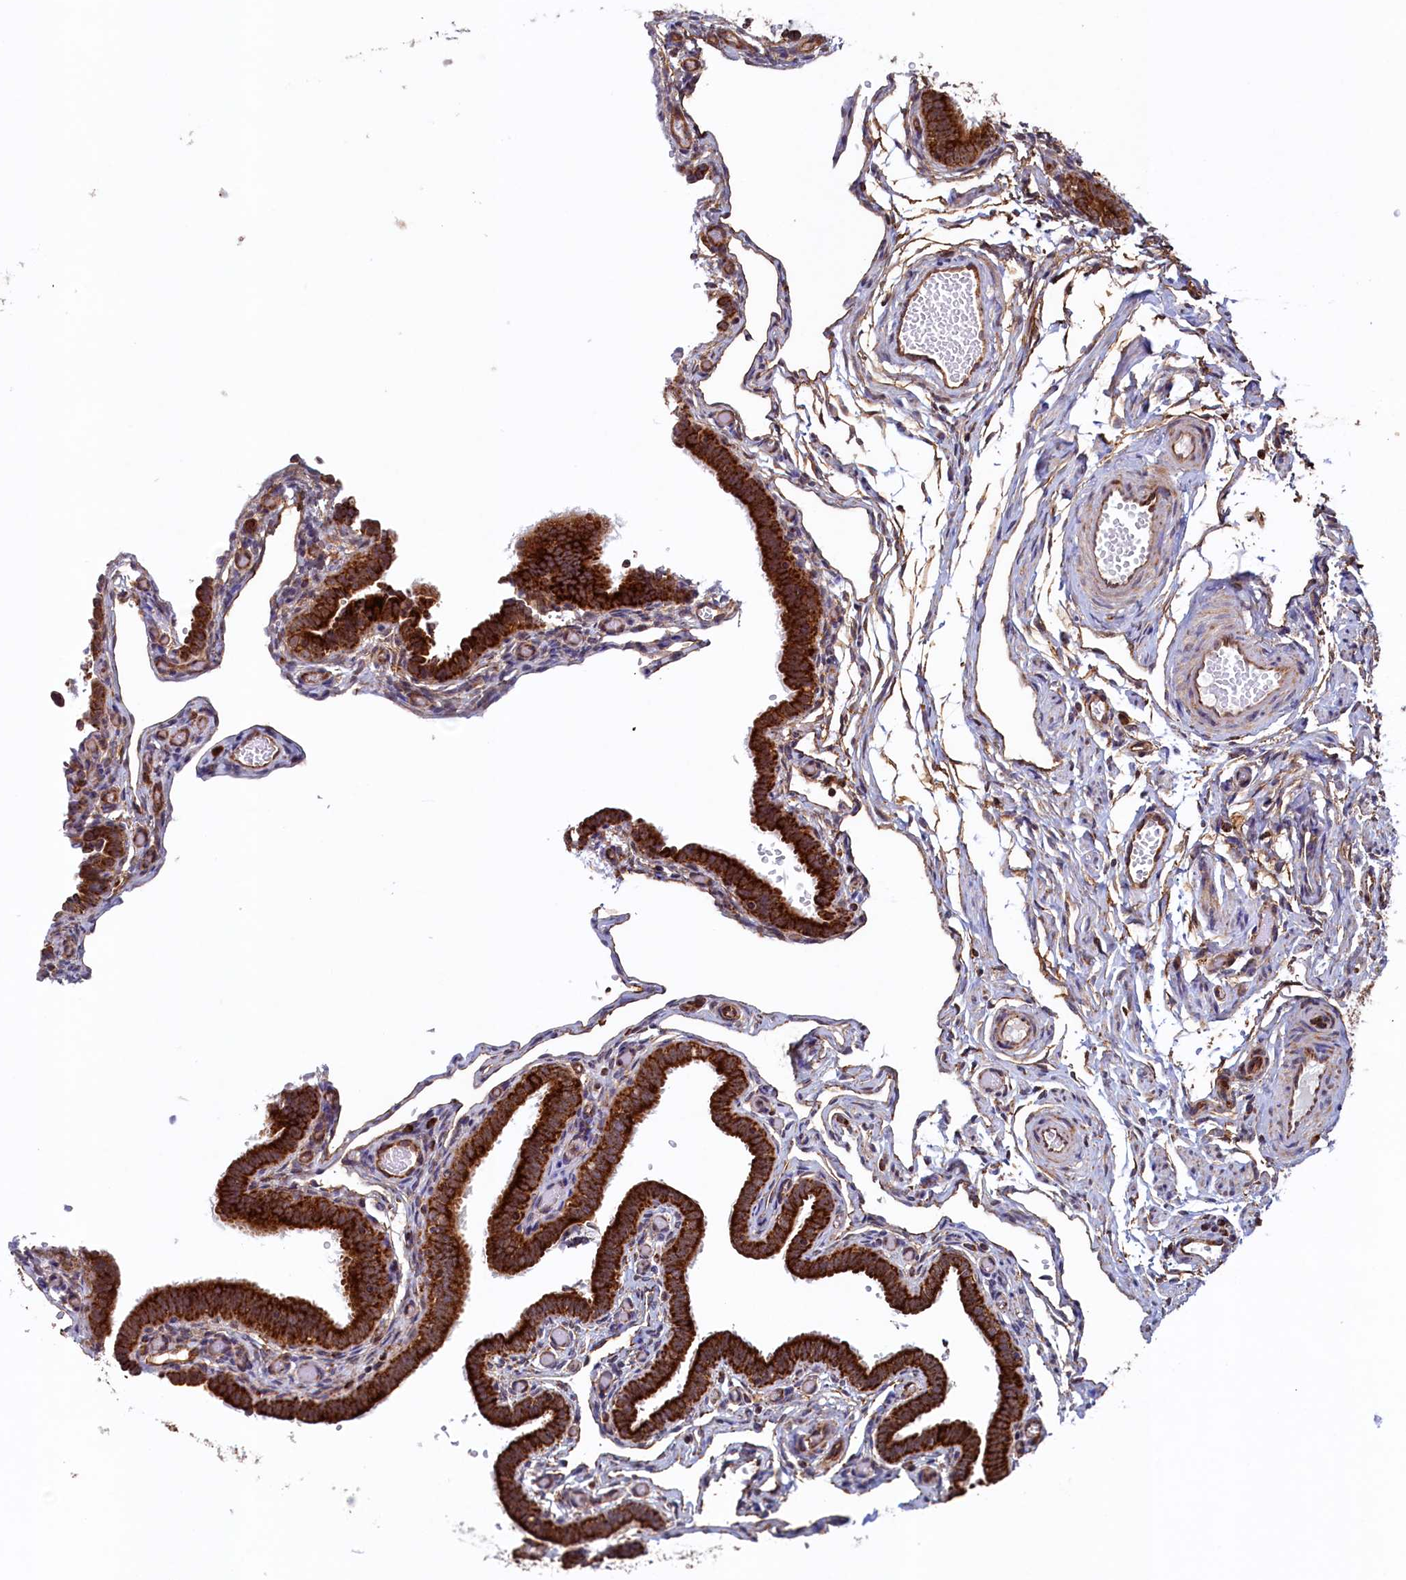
{"staining": {"intensity": "strong", "quantity": ">75%", "location": "cytoplasmic/membranous"}, "tissue": "fallopian tube", "cell_type": "Glandular cells", "image_type": "normal", "snomed": [{"axis": "morphology", "description": "Normal tissue, NOS"}, {"axis": "topography", "description": "Fallopian tube"}], "caption": "A brown stain shows strong cytoplasmic/membranous positivity of a protein in glandular cells of unremarkable human fallopian tube.", "gene": "UBE3B", "patient": {"sex": "female", "age": 36}}